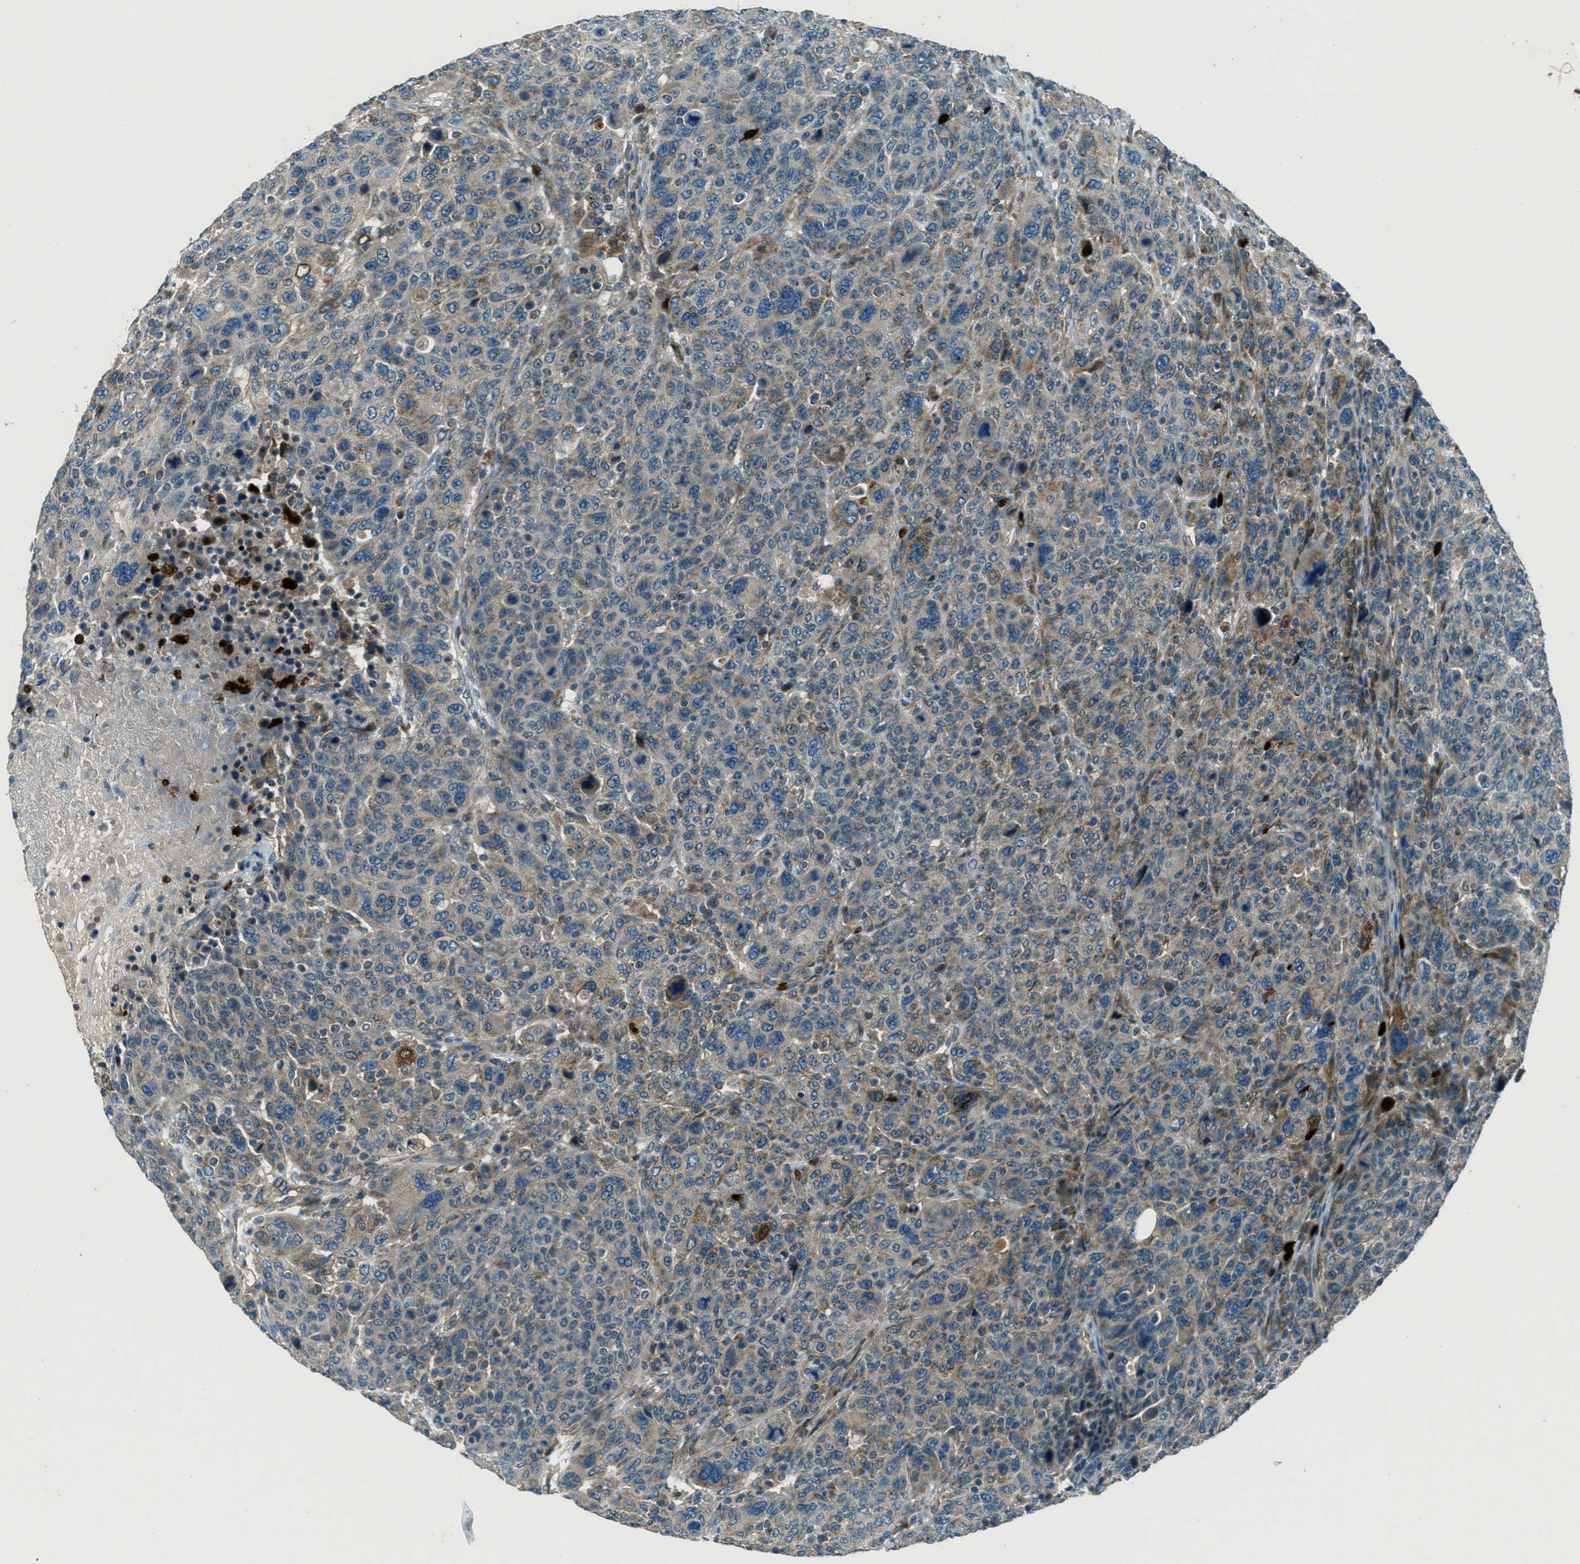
{"staining": {"intensity": "weak", "quantity": "25%-75%", "location": "cytoplasmic/membranous"}, "tissue": "breast cancer", "cell_type": "Tumor cells", "image_type": "cancer", "snomed": [{"axis": "morphology", "description": "Duct carcinoma"}, {"axis": "topography", "description": "Breast"}], "caption": "DAB immunohistochemical staining of breast infiltrating ductal carcinoma demonstrates weak cytoplasmic/membranous protein staining in about 25%-75% of tumor cells. (DAB = brown stain, brightfield microscopy at high magnification).", "gene": "FAR1", "patient": {"sex": "female", "age": 37}}